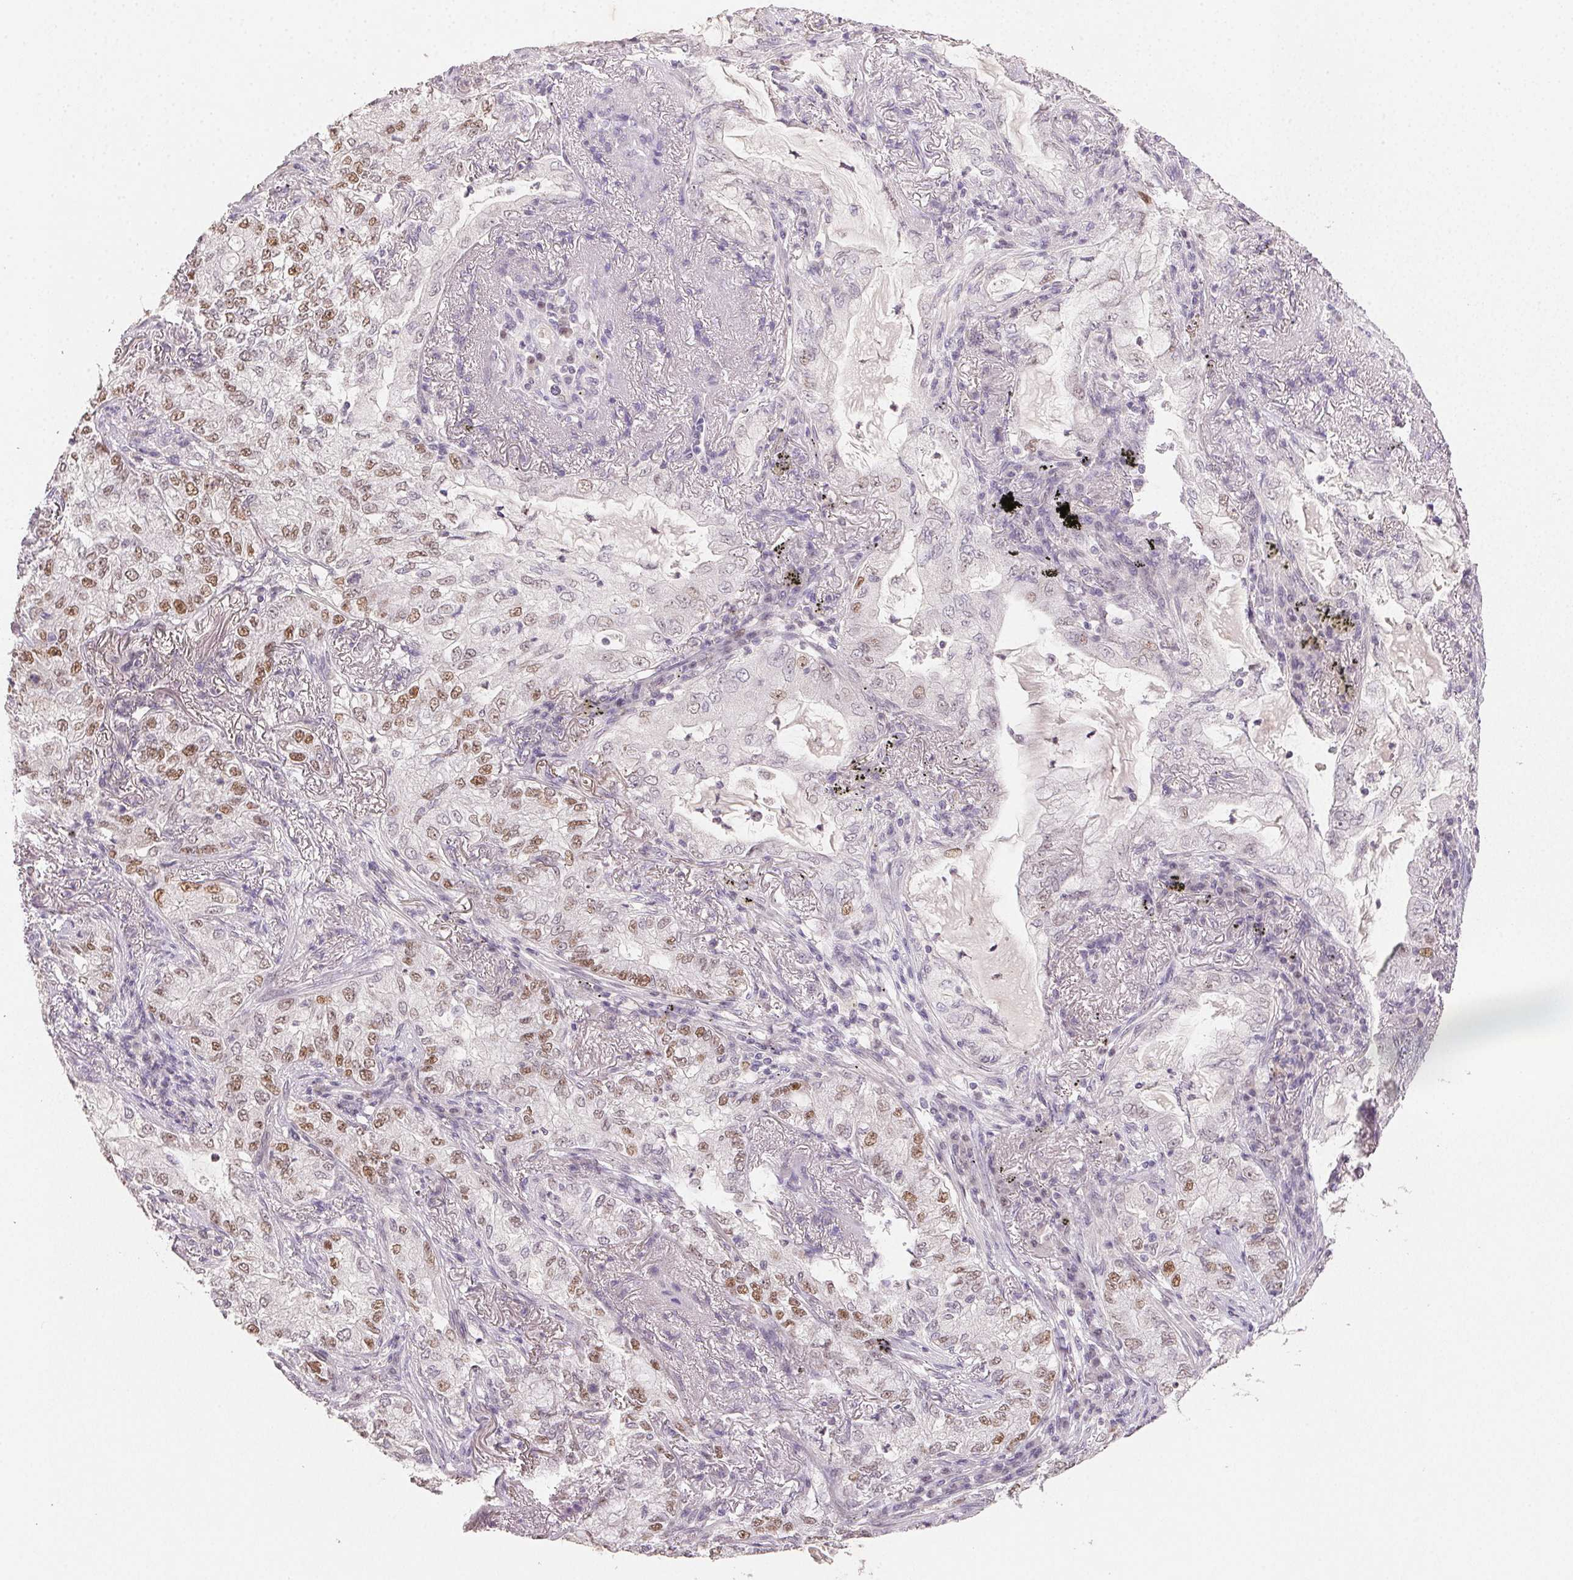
{"staining": {"intensity": "moderate", "quantity": "25%-75%", "location": "nuclear"}, "tissue": "lung cancer", "cell_type": "Tumor cells", "image_type": "cancer", "snomed": [{"axis": "morphology", "description": "Adenocarcinoma, NOS"}, {"axis": "topography", "description": "Lung"}], "caption": "Human lung cancer (adenocarcinoma) stained with a protein marker exhibits moderate staining in tumor cells.", "gene": "POLR3G", "patient": {"sex": "female", "age": 73}}